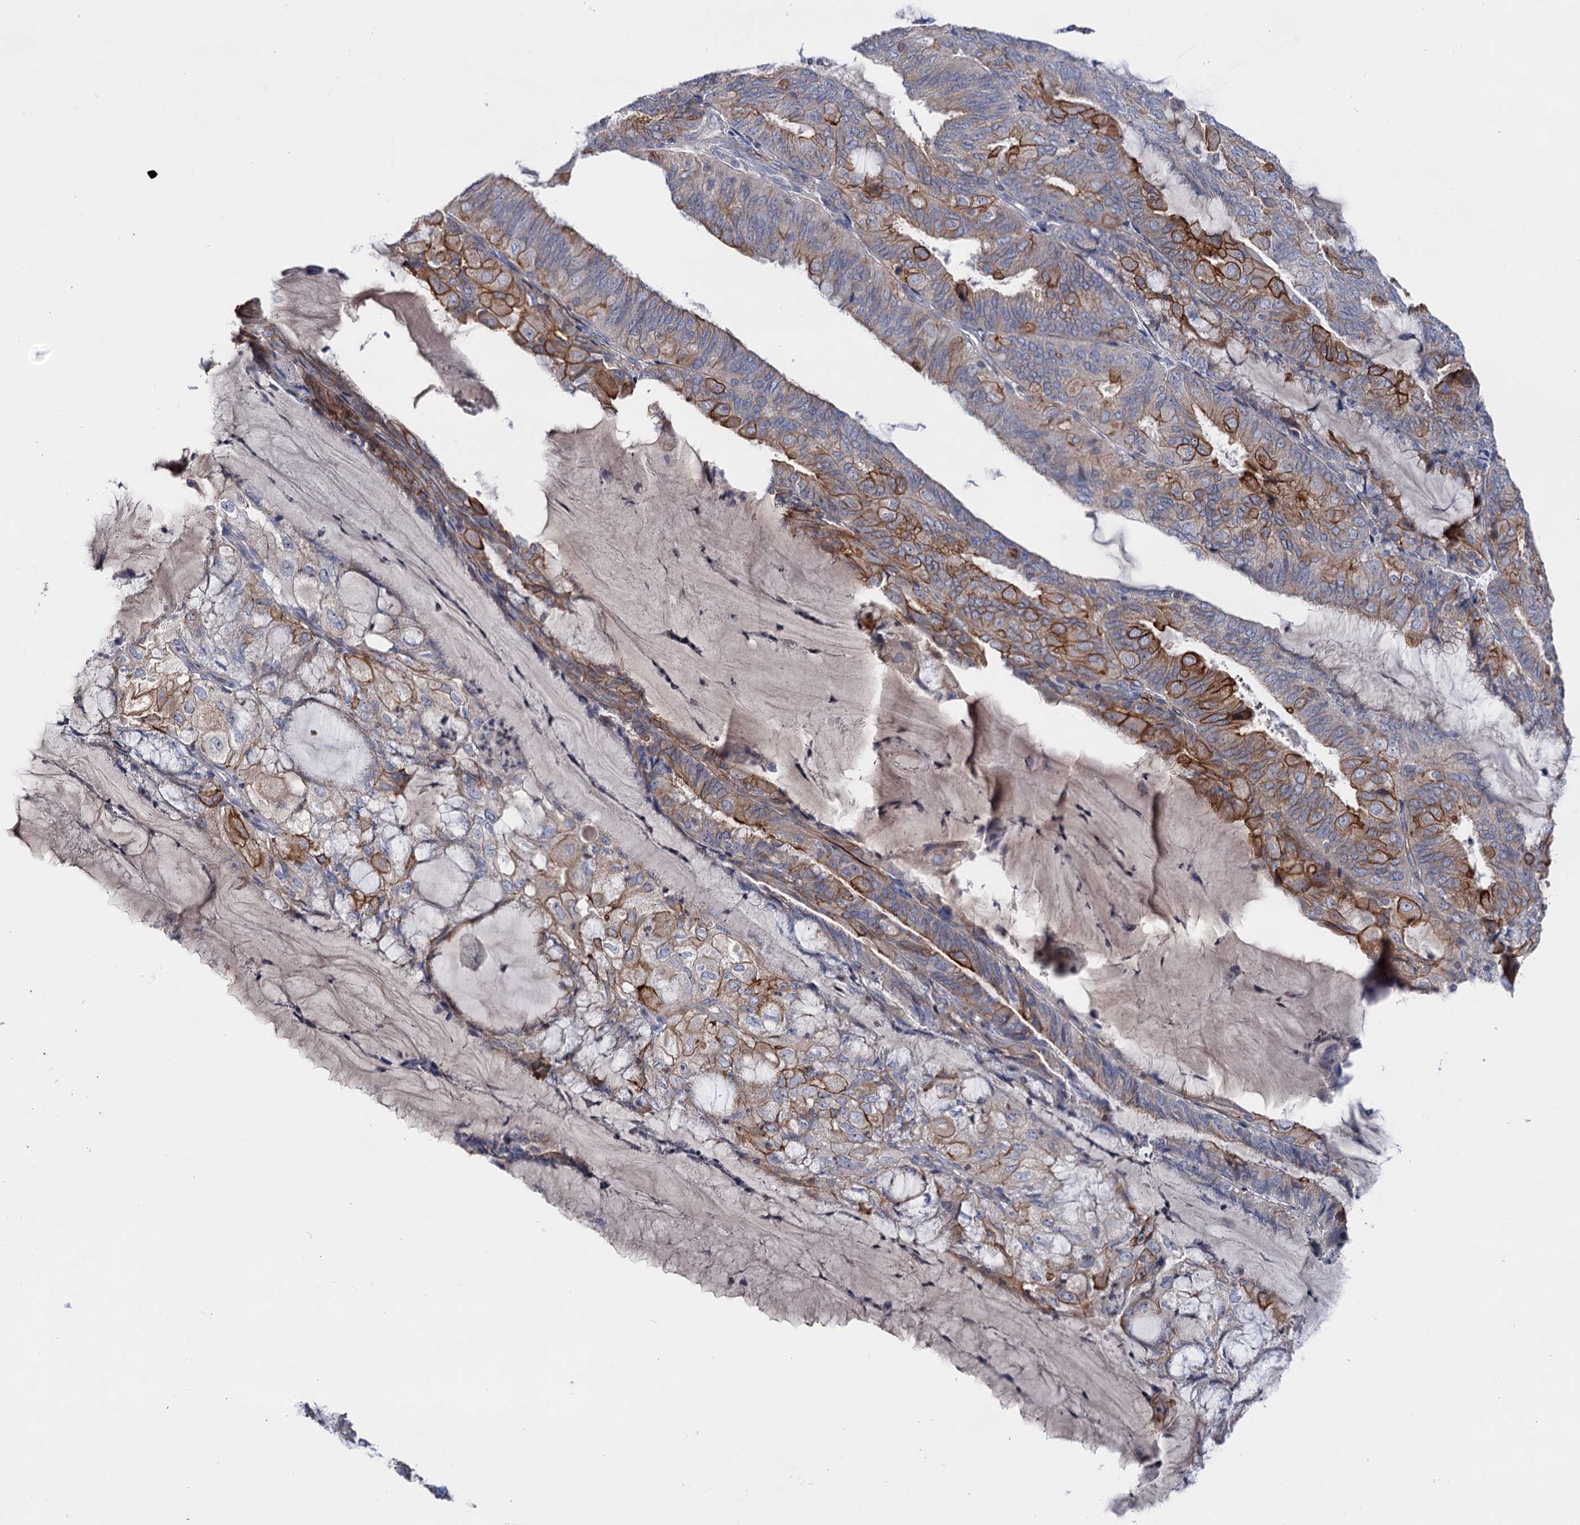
{"staining": {"intensity": "moderate", "quantity": ">75%", "location": "cytoplasmic/membranous"}, "tissue": "endometrial cancer", "cell_type": "Tumor cells", "image_type": "cancer", "snomed": [{"axis": "morphology", "description": "Adenocarcinoma, NOS"}, {"axis": "topography", "description": "Endometrium"}], "caption": "DAB immunohistochemical staining of human endometrial cancer shows moderate cytoplasmic/membranous protein expression in approximately >75% of tumor cells.", "gene": "ABLIM1", "patient": {"sex": "female", "age": 81}}